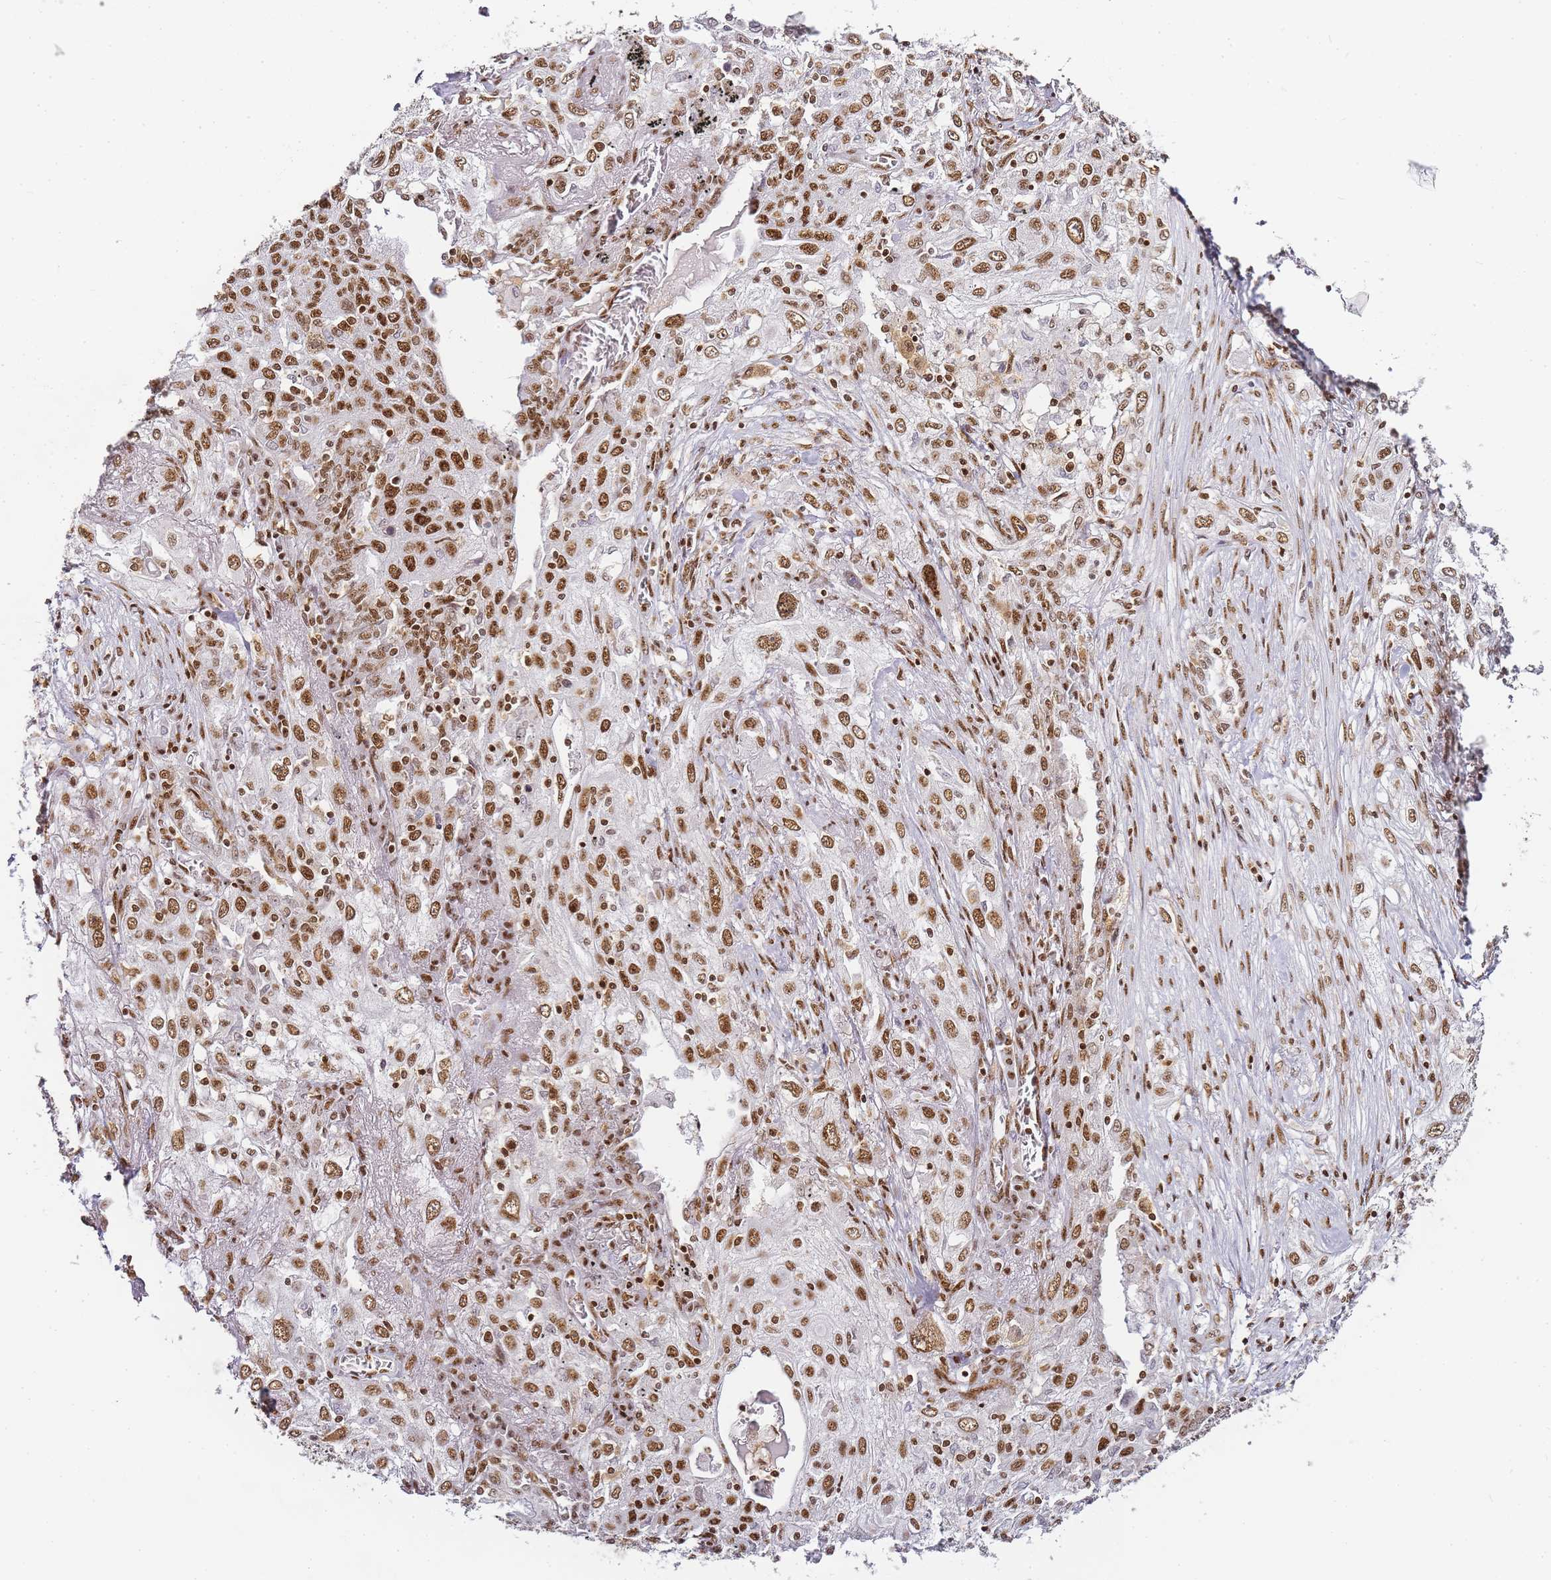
{"staining": {"intensity": "strong", "quantity": ">75%", "location": "nuclear"}, "tissue": "lung cancer", "cell_type": "Tumor cells", "image_type": "cancer", "snomed": [{"axis": "morphology", "description": "Squamous cell carcinoma, NOS"}, {"axis": "topography", "description": "Lung"}], "caption": "Lung squamous cell carcinoma stained for a protein reveals strong nuclear positivity in tumor cells.", "gene": "JAKMIP1", "patient": {"sex": "female", "age": 69}}